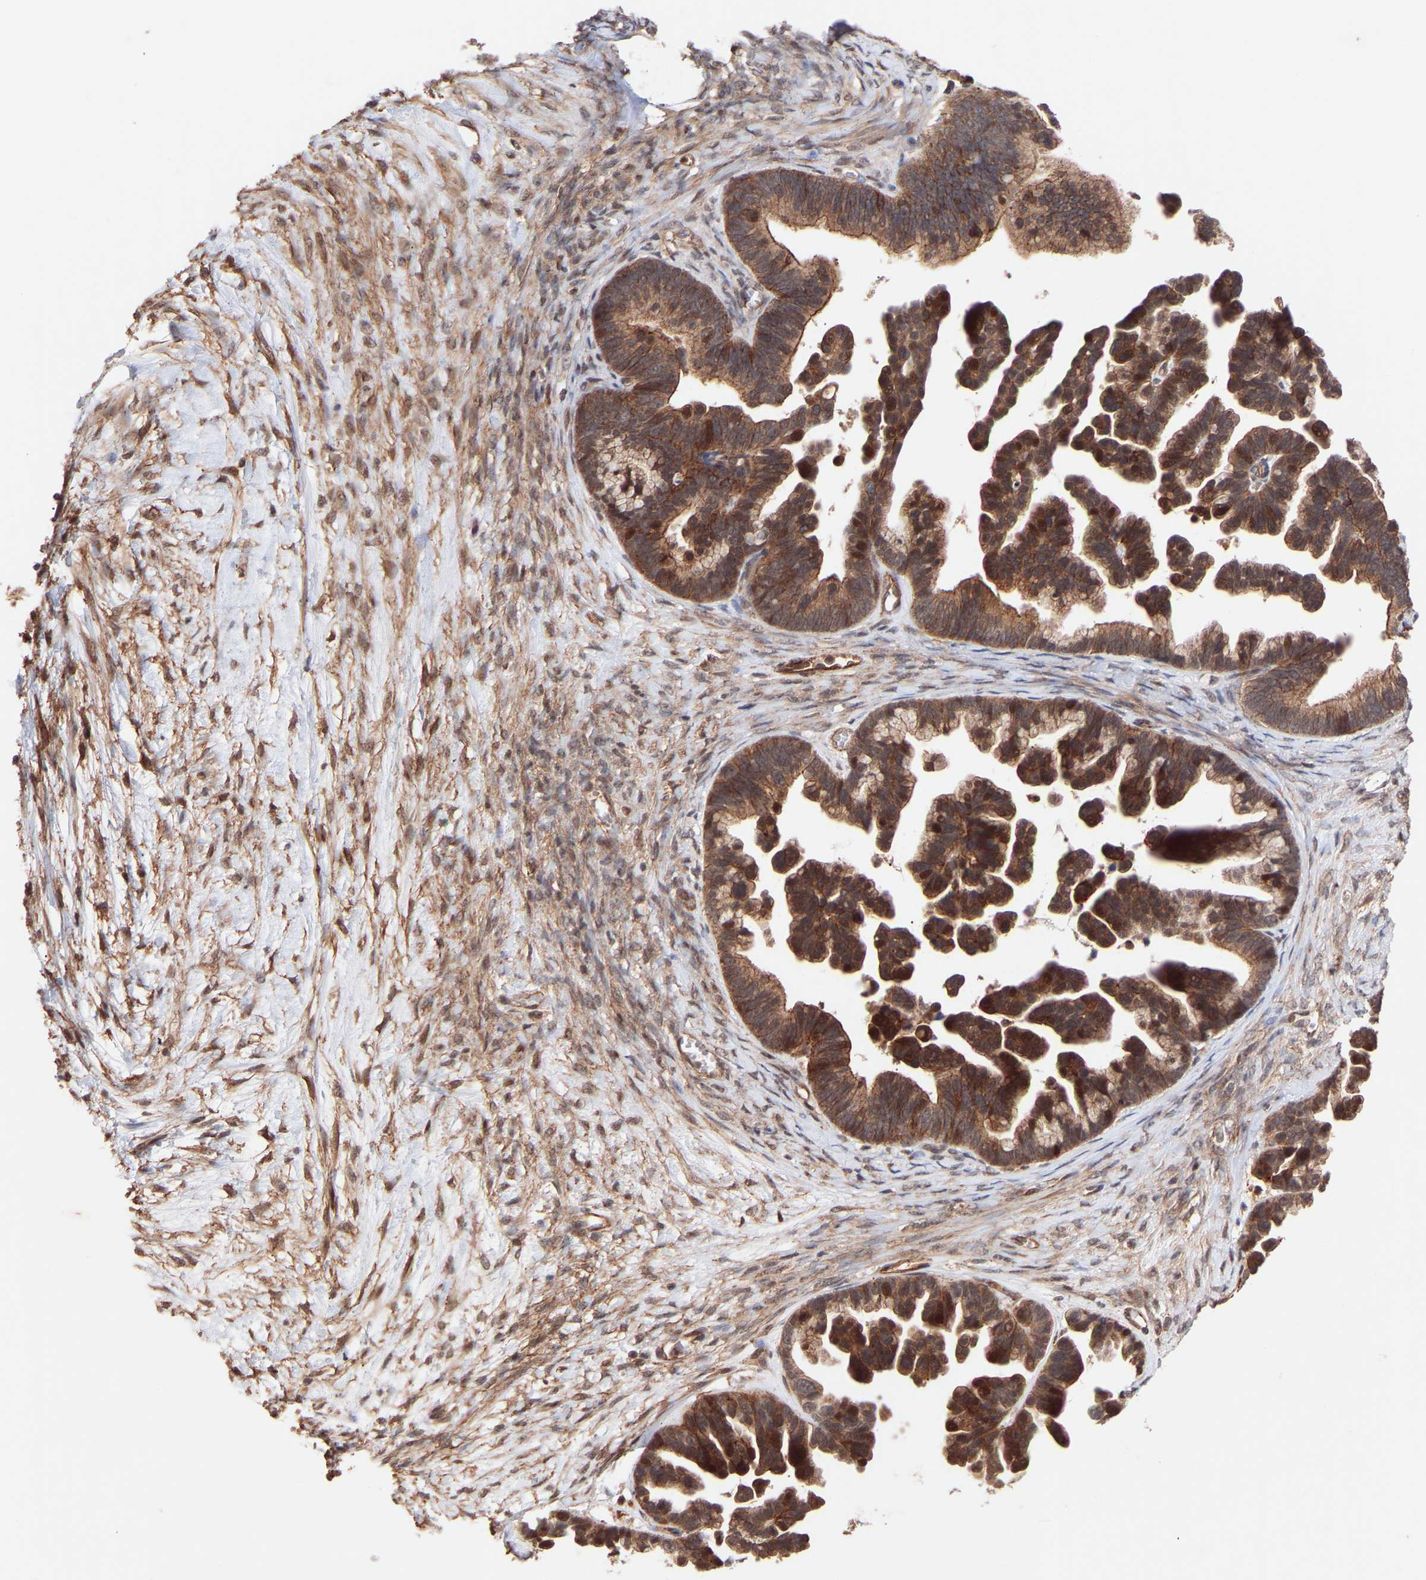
{"staining": {"intensity": "strong", "quantity": ">75%", "location": "cytoplasmic/membranous,nuclear"}, "tissue": "ovarian cancer", "cell_type": "Tumor cells", "image_type": "cancer", "snomed": [{"axis": "morphology", "description": "Cystadenocarcinoma, serous, NOS"}, {"axis": "topography", "description": "Ovary"}], "caption": "Ovarian cancer stained for a protein reveals strong cytoplasmic/membranous and nuclear positivity in tumor cells.", "gene": "PDLIM5", "patient": {"sex": "female", "age": 56}}